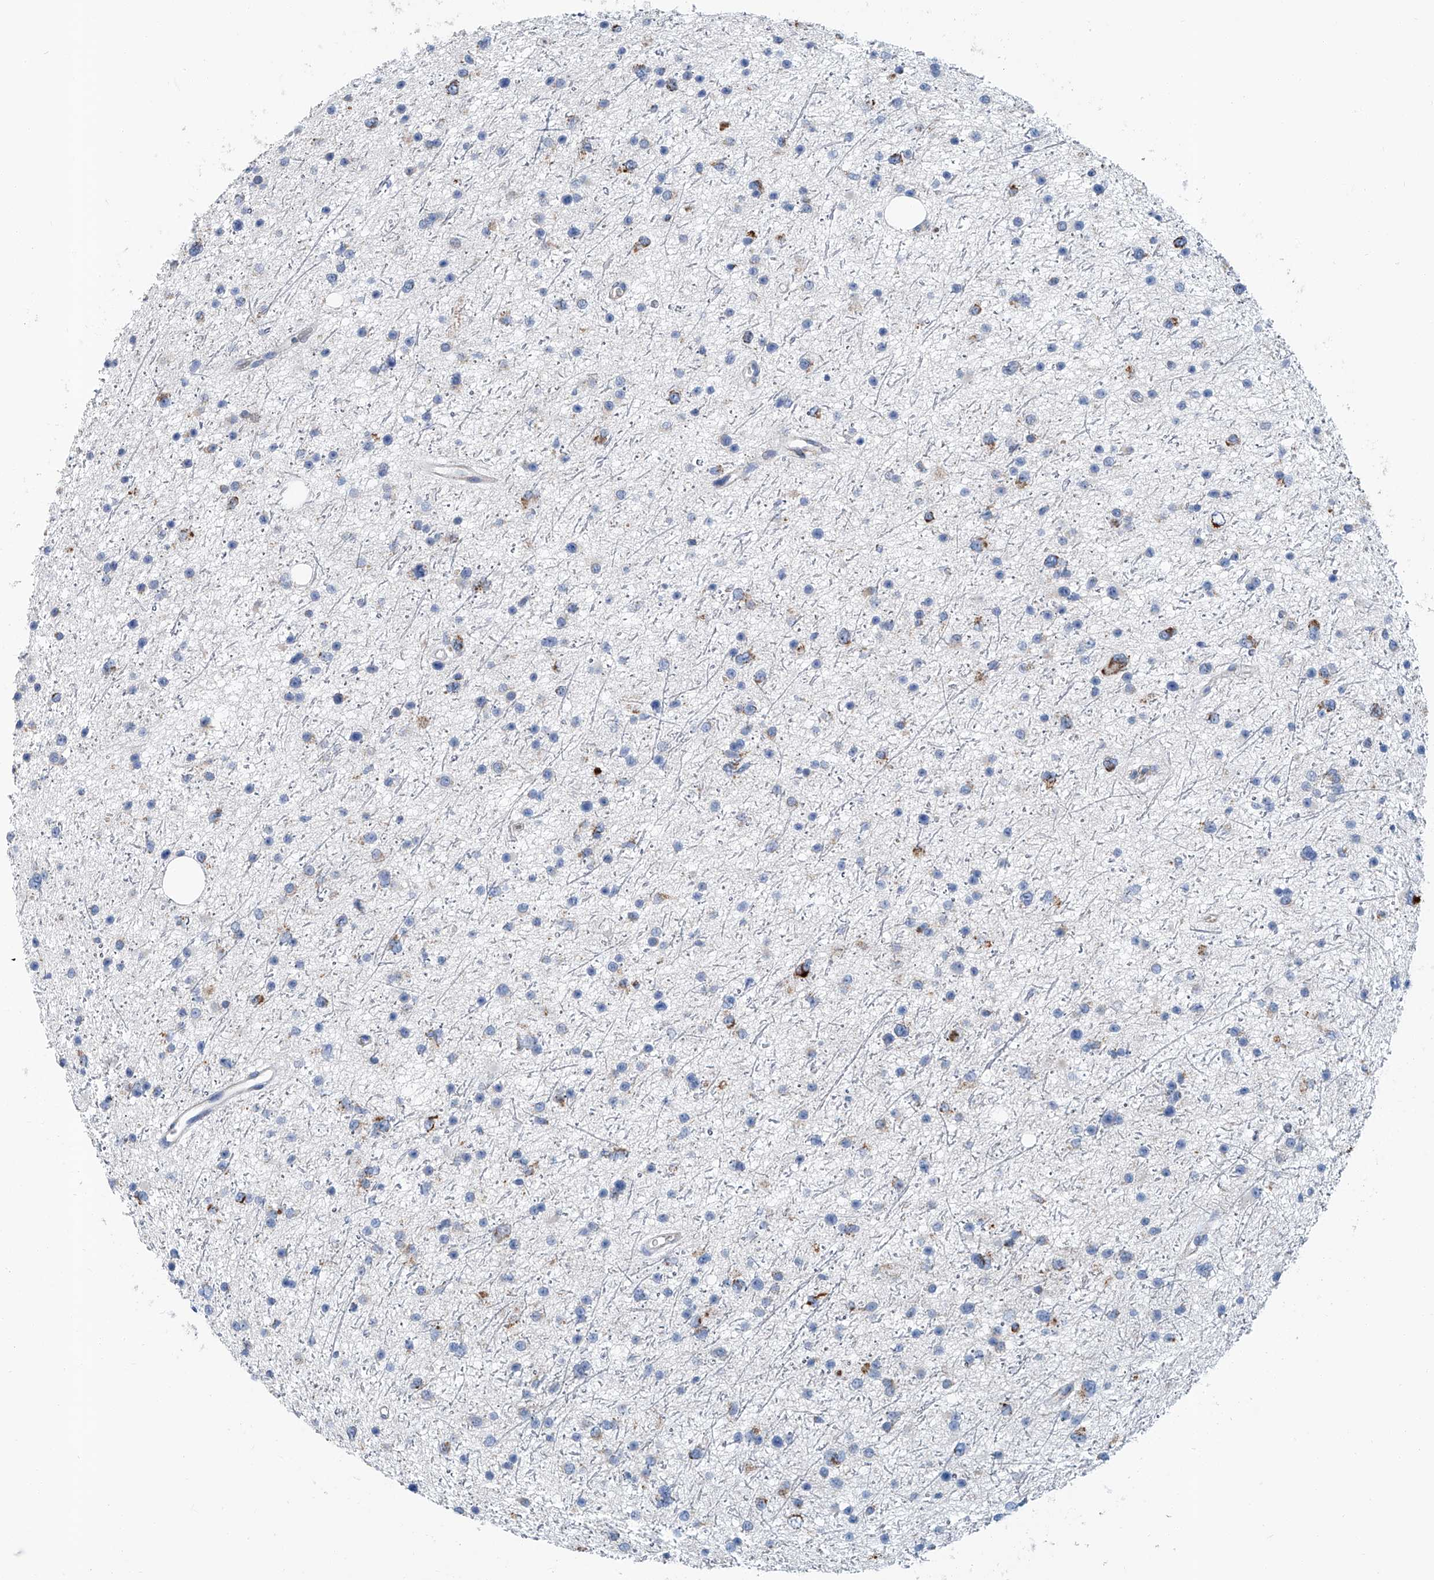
{"staining": {"intensity": "moderate", "quantity": "<25%", "location": "cytoplasmic/membranous"}, "tissue": "glioma", "cell_type": "Tumor cells", "image_type": "cancer", "snomed": [{"axis": "morphology", "description": "Glioma, malignant, Low grade"}, {"axis": "topography", "description": "Cerebral cortex"}], "caption": "This image displays malignant low-grade glioma stained with IHC to label a protein in brown. The cytoplasmic/membranous of tumor cells show moderate positivity for the protein. Nuclei are counter-stained blue.", "gene": "MT-ND1", "patient": {"sex": "female", "age": 39}}